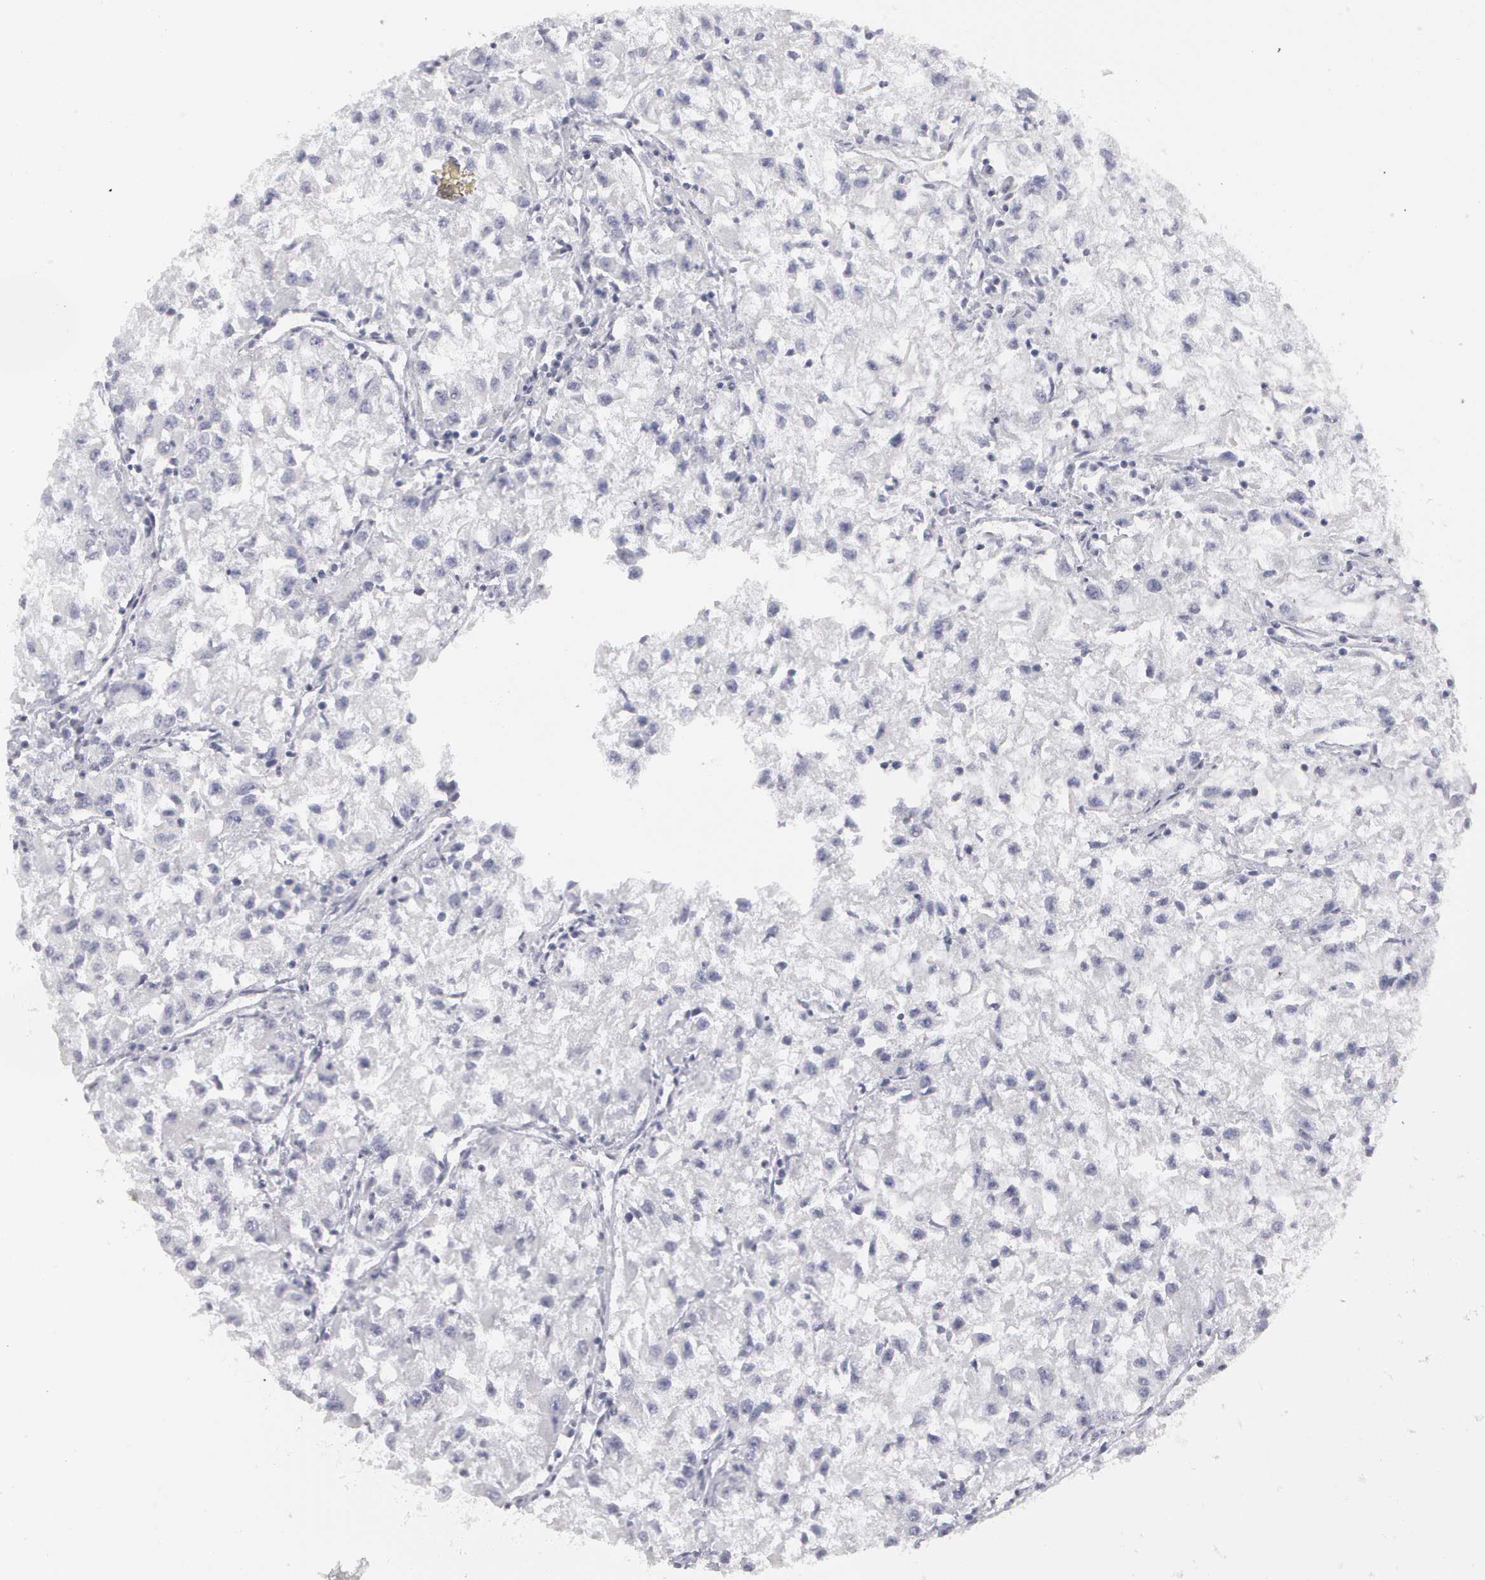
{"staining": {"intensity": "negative", "quantity": "none", "location": "none"}, "tissue": "renal cancer", "cell_type": "Tumor cells", "image_type": "cancer", "snomed": [{"axis": "morphology", "description": "Adenocarcinoma, NOS"}, {"axis": "topography", "description": "Kidney"}], "caption": "This is an immunohistochemistry (IHC) micrograph of adenocarcinoma (renal). There is no staining in tumor cells.", "gene": "SMC1B", "patient": {"sex": "male", "age": 59}}